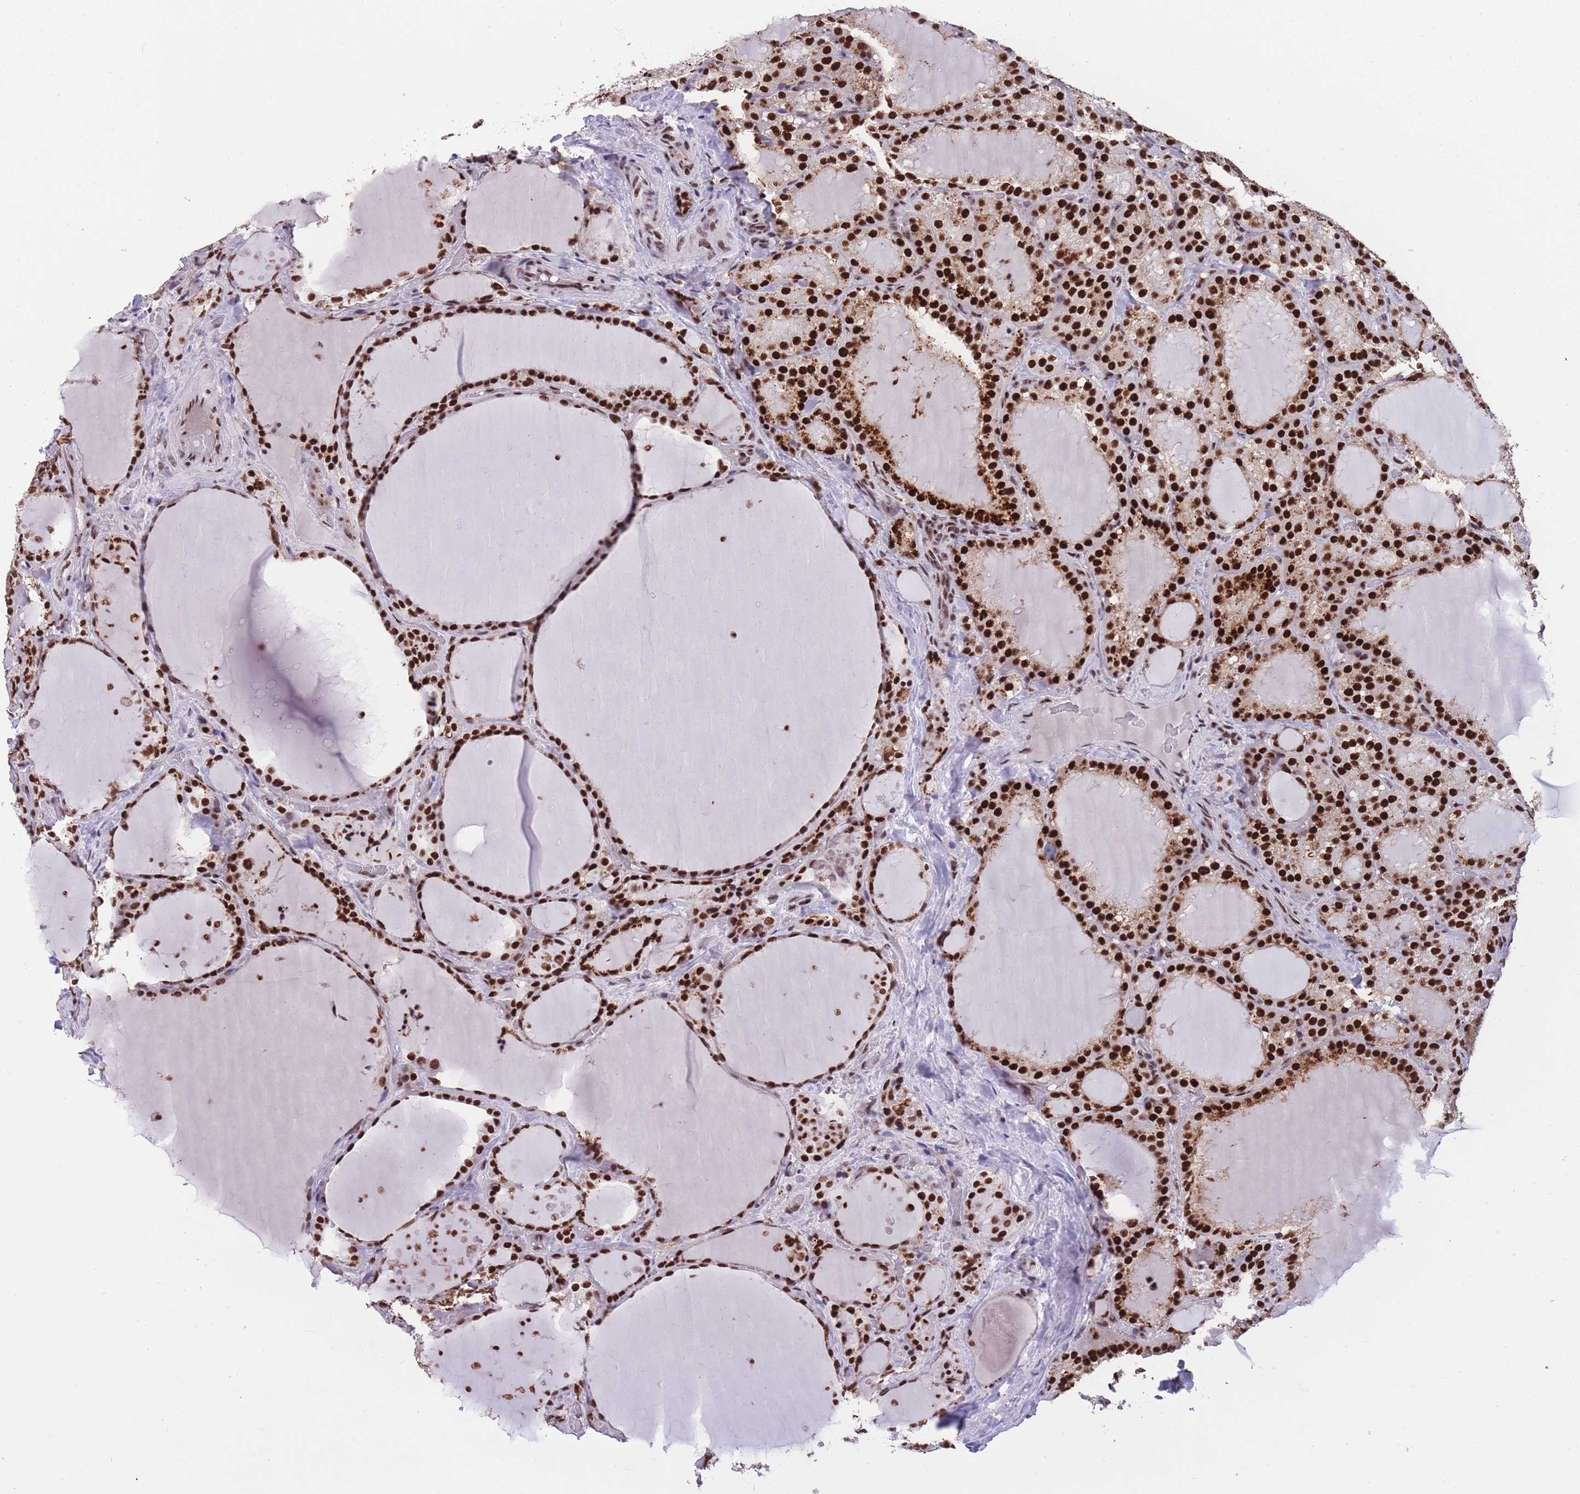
{"staining": {"intensity": "strong", "quantity": ">75%", "location": "nuclear"}, "tissue": "thyroid cancer", "cell_type": "Tumor cells", "image_type": "cancer", "snomed": [{"axis": "morphology", "description": "Papillary adenocarcinoma, NOS"}, {"axis": "topography", "description": "Thyroid gland"}], "caption": "DAB (3,3'-diaminobenzidine) immunohistochemical staining of thyroid cancer (papillary adenocarcinoma) displays strong nuclear protein staining in about >75% of tumor cells.", "gene": "PRPF19", "patient": {"sex": "male", "age": 77}}